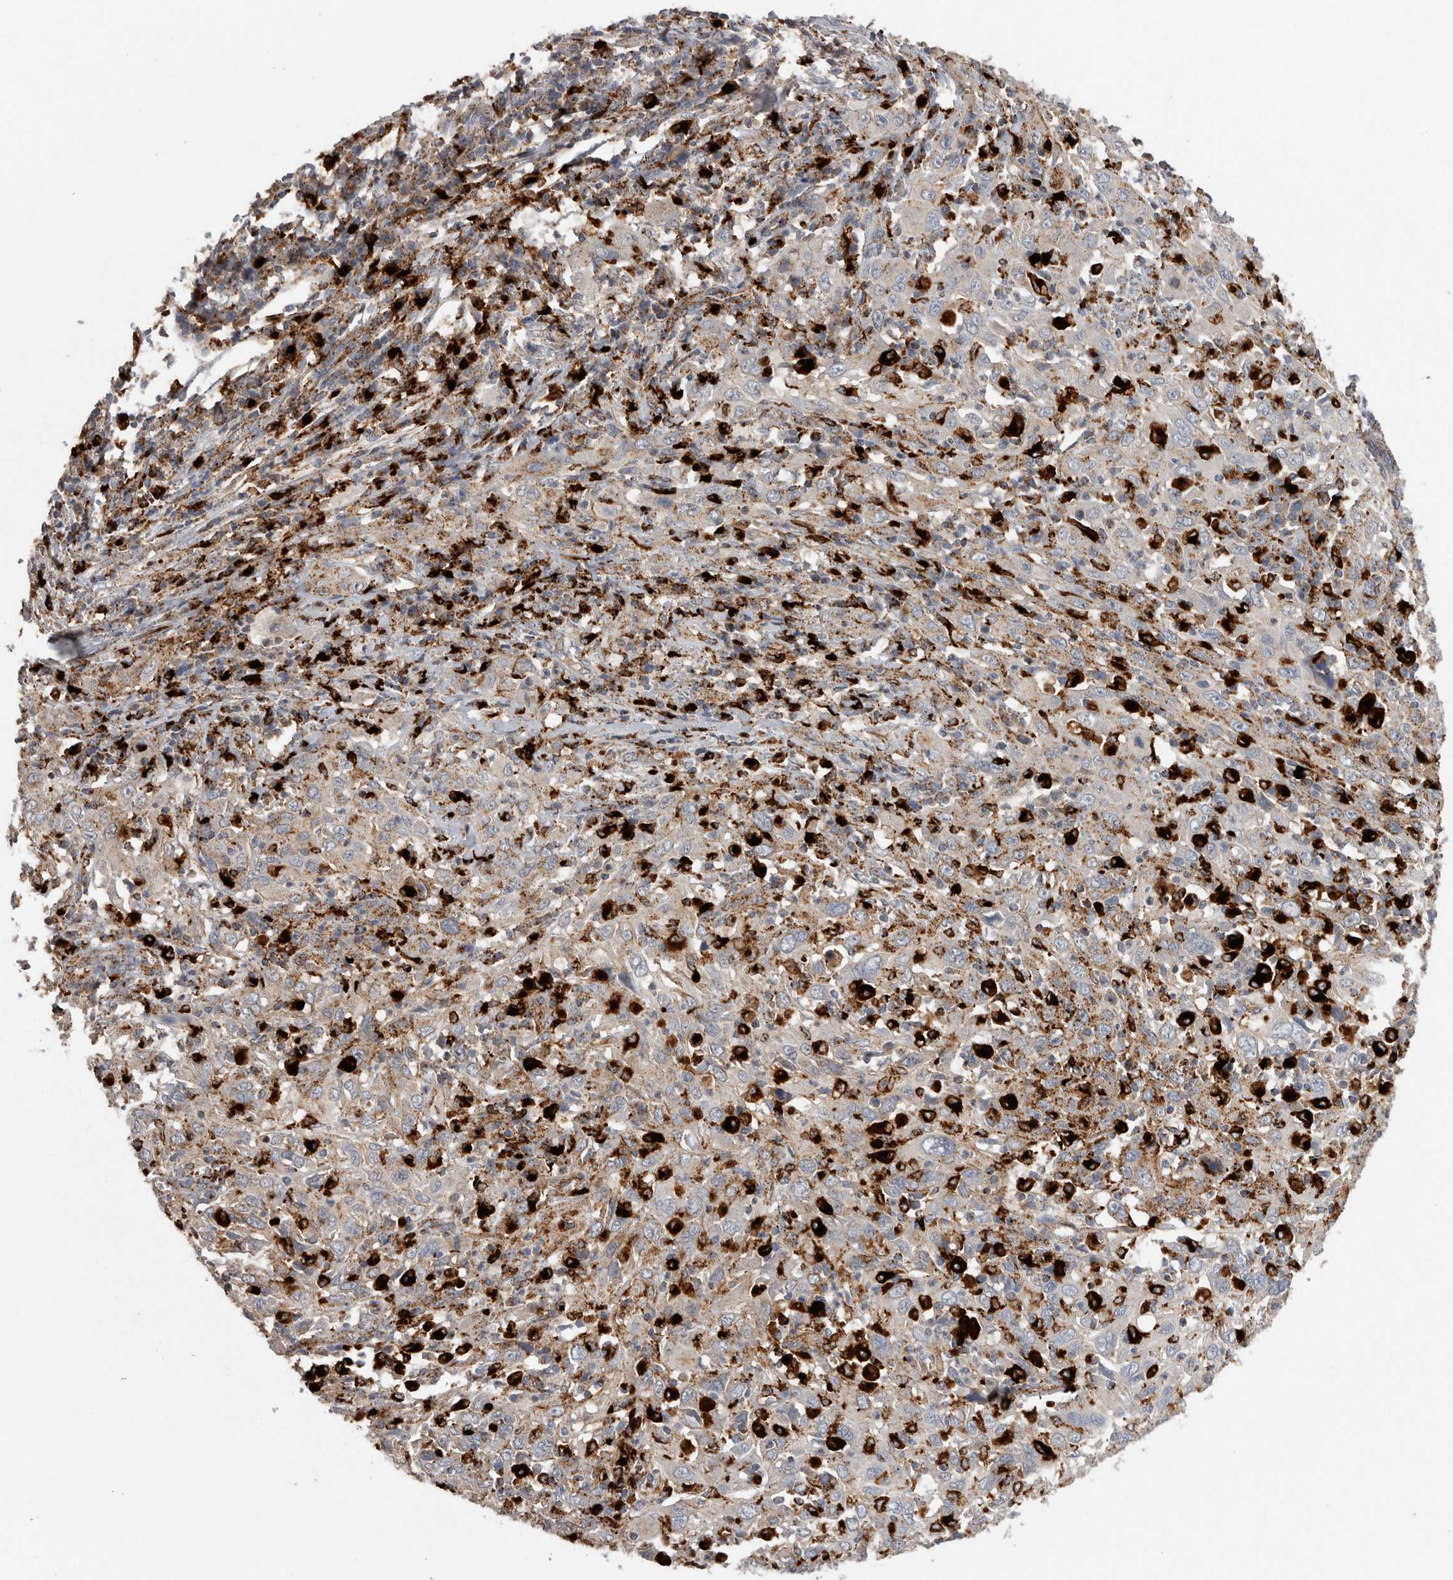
{"staining": {"intensity": "weak", "quantity": "<25%", "location": "cytoplasmic/membranous"}, "tissue": "cervical cancer", "cell_type": "Tumor cells", "image_type": "cancer", "snomed": [{"axis": "morphology", "description": "Squamous cell carcinoma, NOS"}, {"axis": "topography", "description": "Cervix"}], "caption": "This micrograph is of squamous cell carcinoma (cervical) stained with immunohistochemistry (IHC) to label a protein in brown with the nuclei are counter-stained blue. There is no staining in tumor cells. The staining is performed using DAB brown chromogen with nuclei counter-stained in using hematoxylin.", "gene": "CTSZ", "patient": {"sex": "female", "age": 46}}